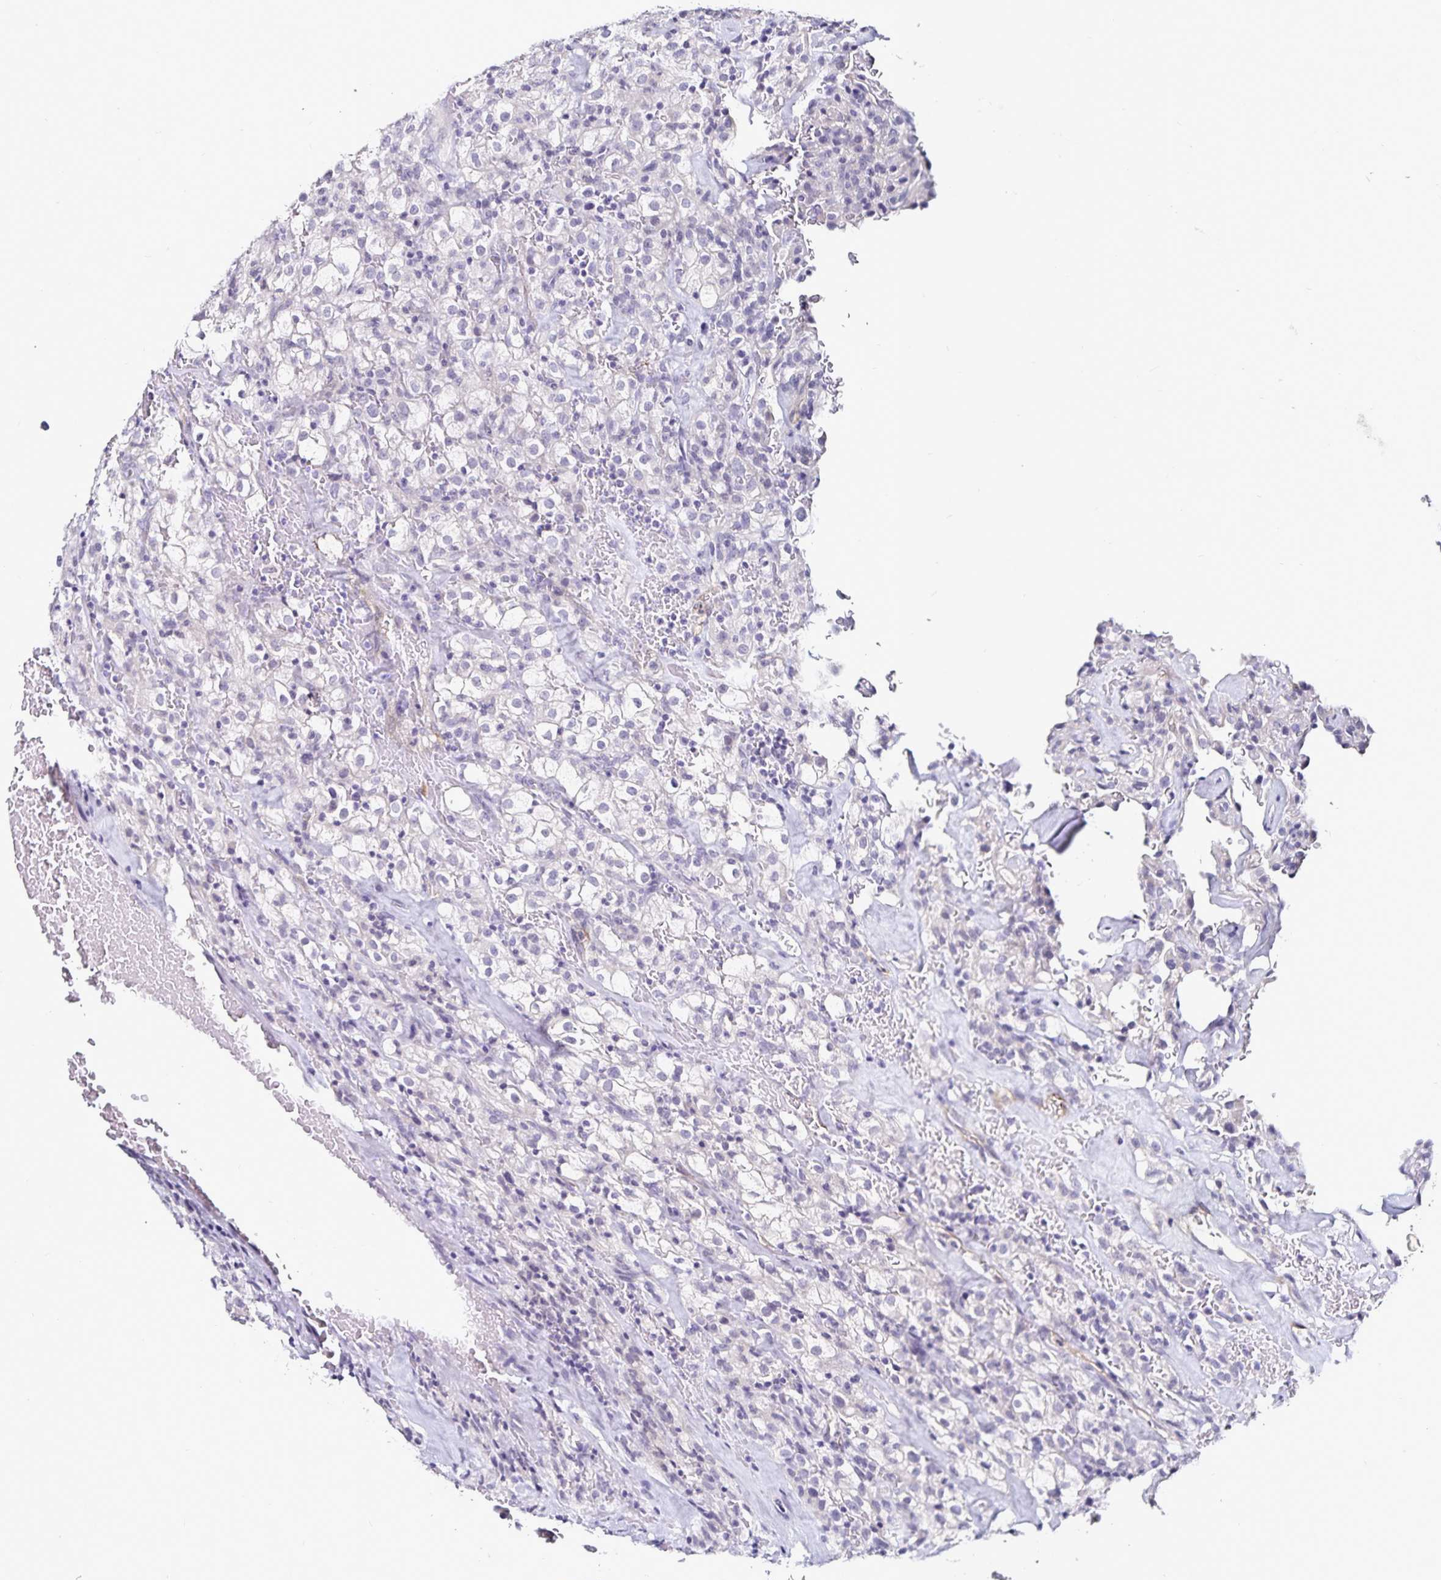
{"staining": {"intensity": "negative", "quantity": "none", "location": "none"}, "tissue": "renal cancer", "cell_type": "Tumor cells", "image_type": "cancer", "snomed": [{"axis": "morphology", "description": "Adenocarcinoma, NOS"}, {"axis": "topography", "description": "Kidney"}], "caption": "IHC image of neoplastic tissue: human renal cancer (adenocarcinoma) stained with DAB (3,3'-diaminobenzidine) exhibits no significant protein staining in tumor cells.", "gene": "TSPAN7", "patient": {"sex": "female", "age": 74}}